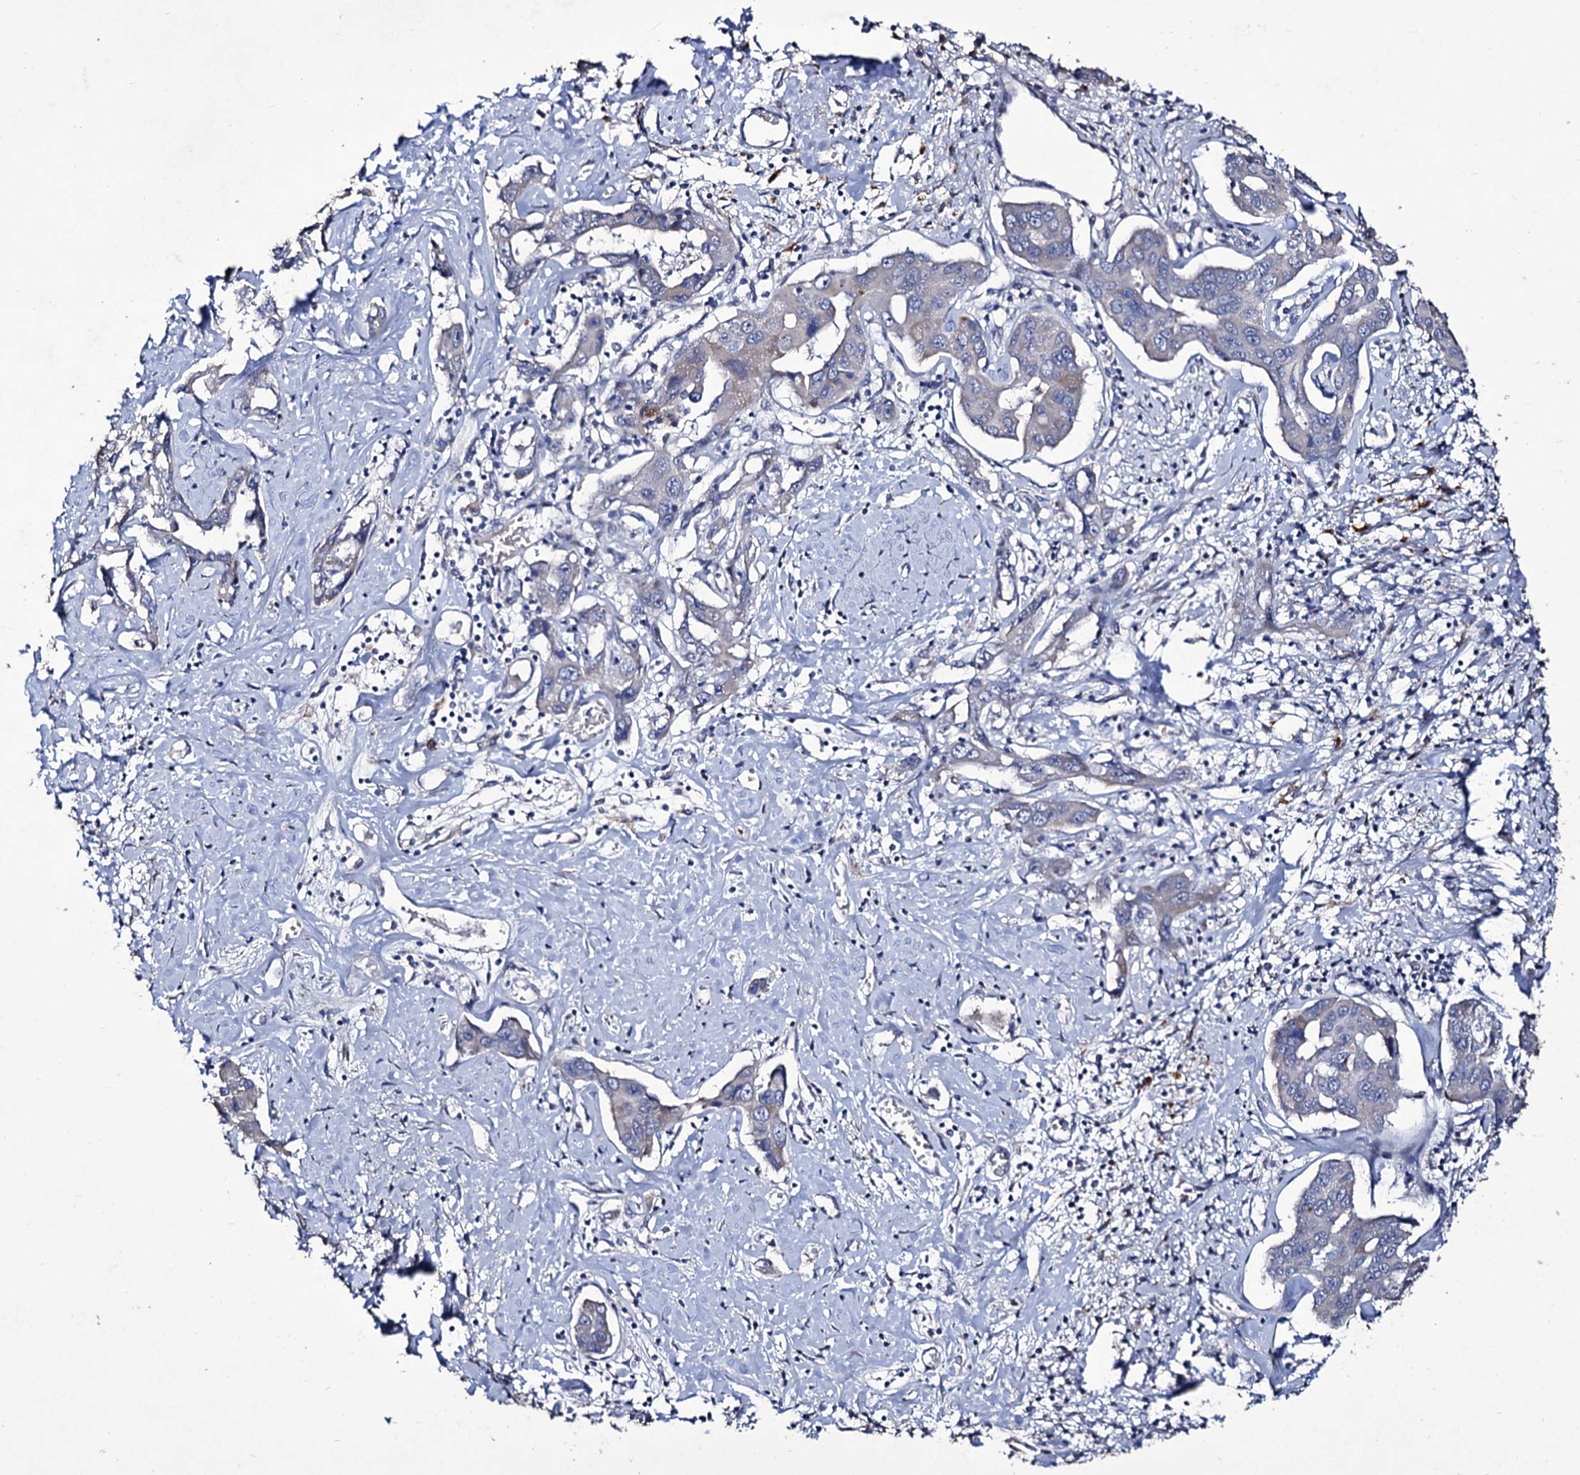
{"staining": {"intensity": "negative", "quantity": "none", "location": "none"}, "tissue": "liver cancer", "cell_type": "Tumor cells", "image_type": "cancer", "snomed": [{"axis": "morphology", "description": "Cholangiocarcinoma"}, {"axis": "topography", "description": "Liver"}], "caption": "Immunohistochemistry micrograph of neoplastic tissue: human liver cancer (cholangiocarcinoma) stained with DAB (3,3'-diaminobenzidine) displays no significant protein expression in tumor cells.", "gene": "TUBGCP5", "patient": {"sex": "male", "age": 59}}